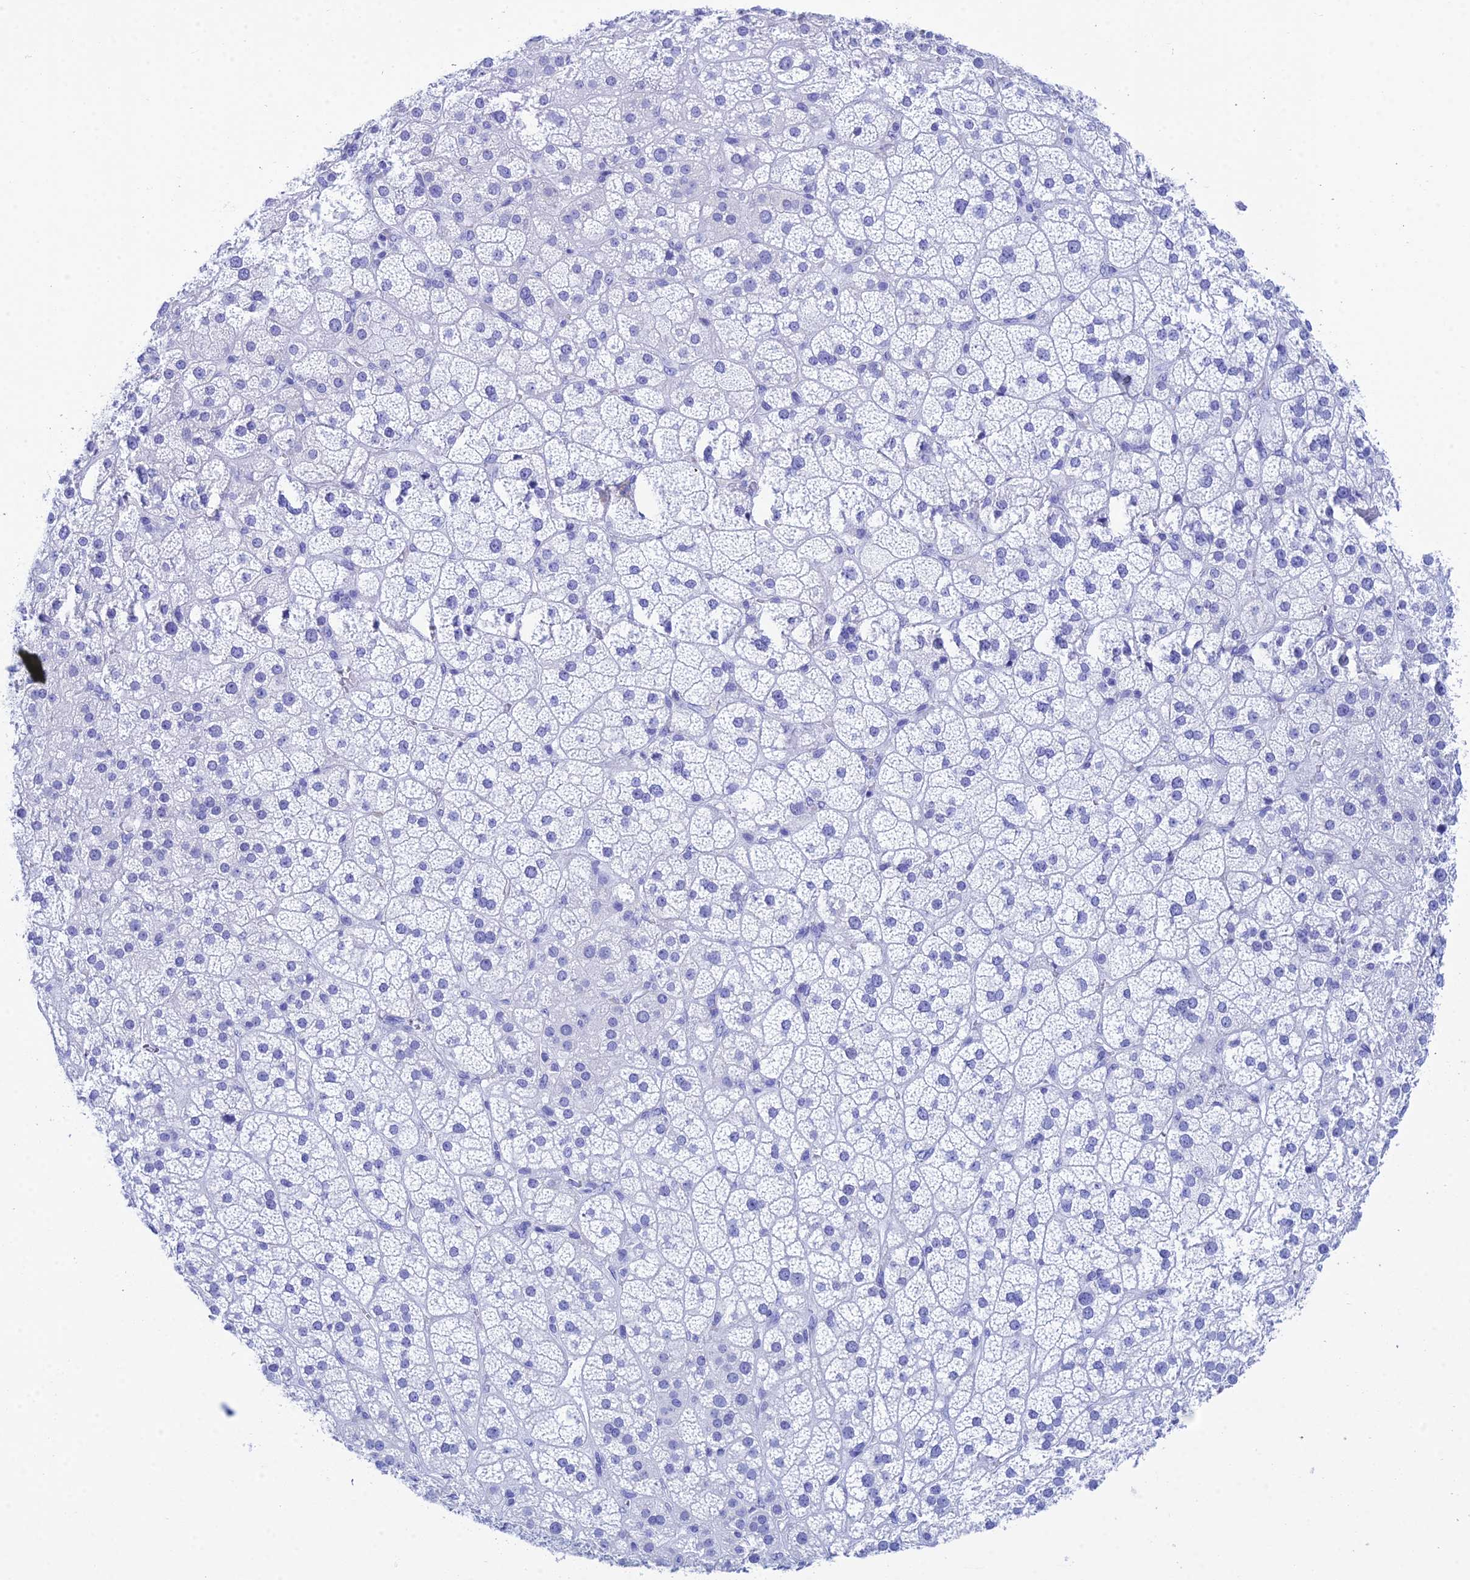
{"staining": {"intensity": "negative", "quantity": "none", "location": "none"}, "tissue": "adrenal gland", "cell_type": "Glandular cells", "image_type": "normal", "snomed": [{"axis": "morphology", "description": "Normal tissue, NOS"}, {"axis": "topography", "description": "Adrenal gland"}], "caption": "Immunohistochemical staining of normal human adrenal gland exhibits no significant positivity in glandular cells.", "gene": "REG1A", "patient": {"sex": "female", "age": 70}}